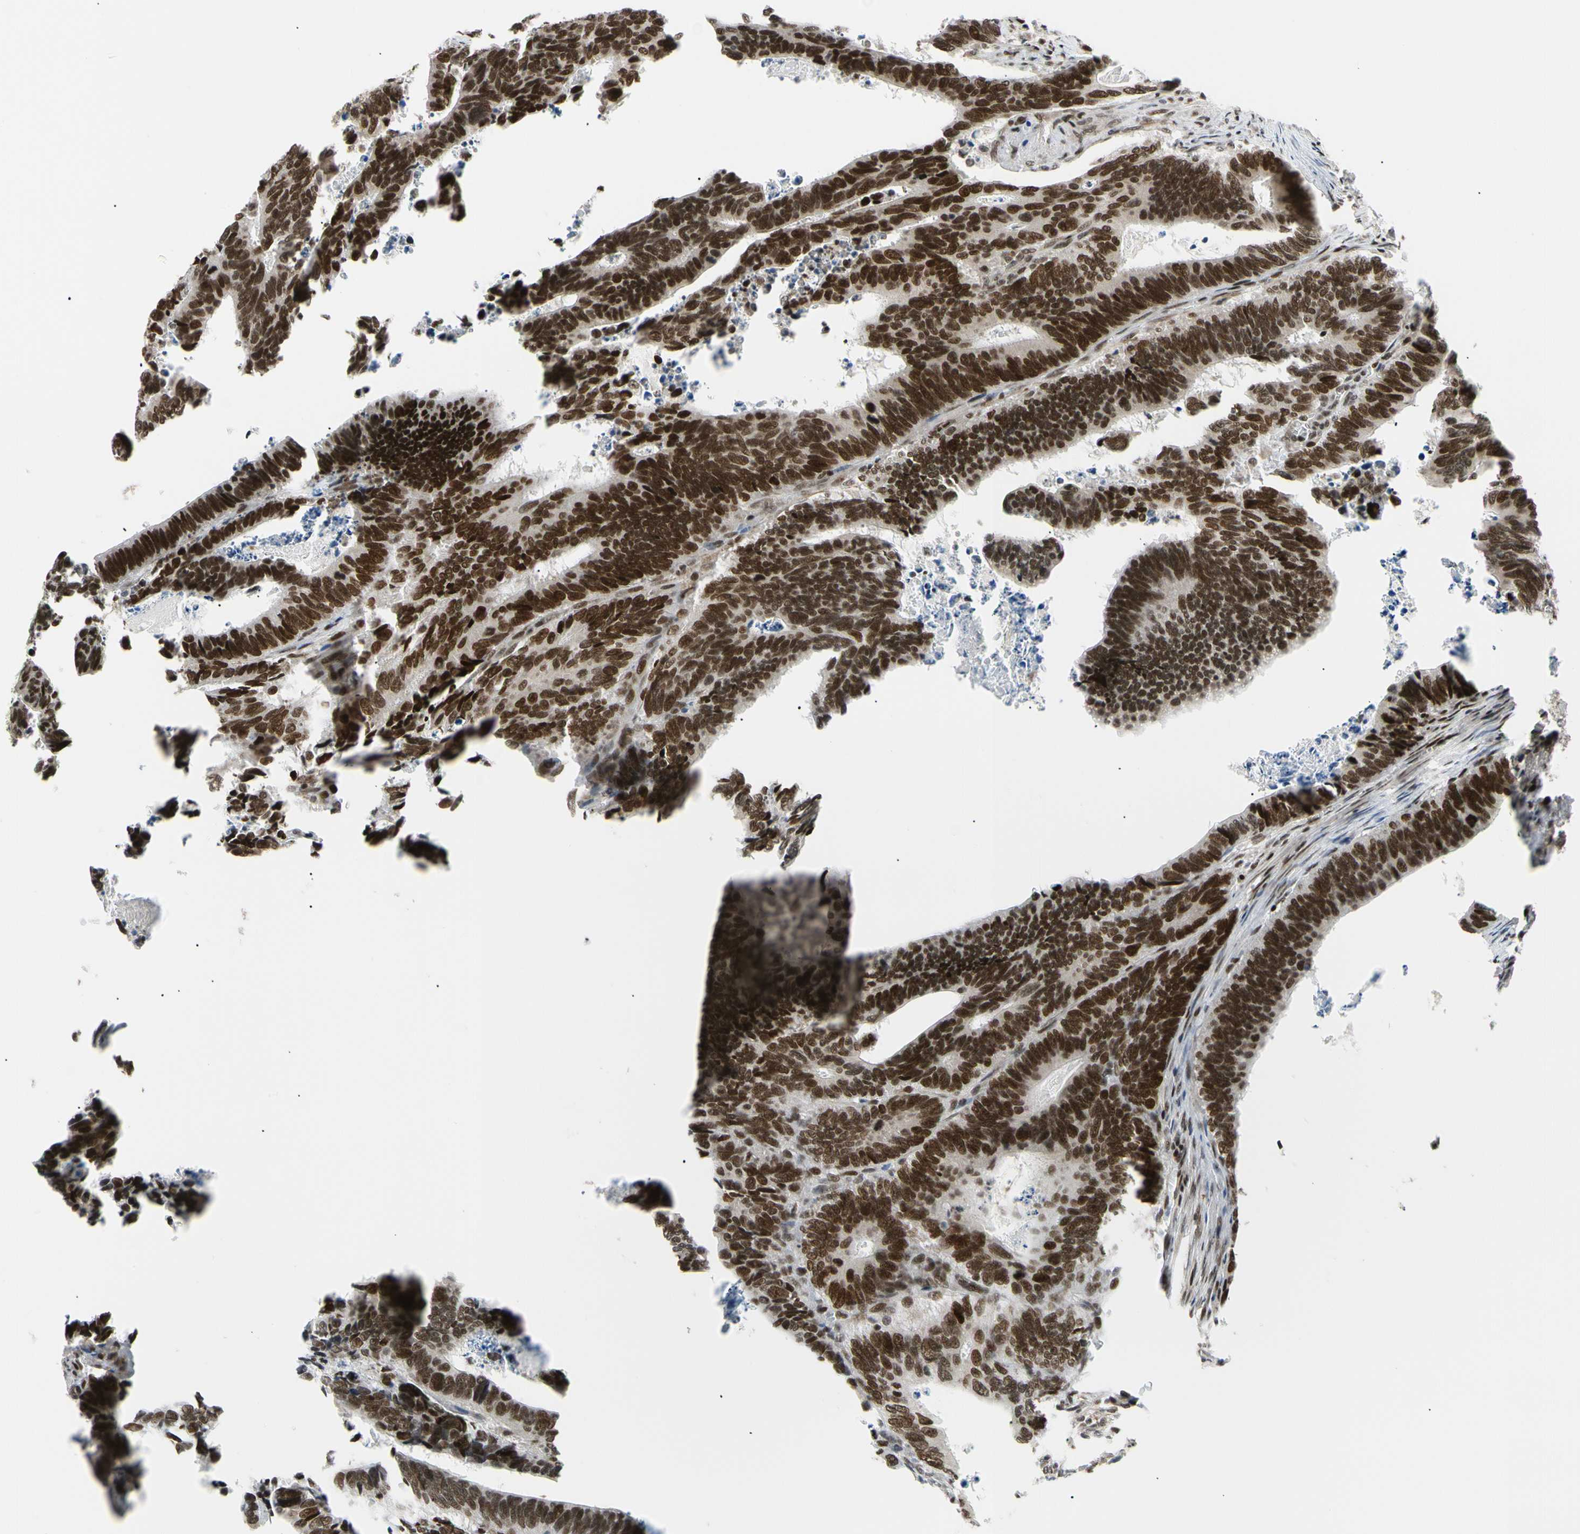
{"staining": {"intensity": "strong", "quantity": ">75%", "location": "nuclear"}, "tissue": "colorectal cancer", "cell_type": "Tumor cells", "image_type": "cancer", "snomed": [{"axis": "morphology", "description": "Adenocarcinoma, NOS"}, {"axis": "topography", "description": "Colon"}], "caption": "Protein staining of colorectal cancer (adenocarcinoma) tissue demonstrates strong nuclear positivity in approximately >75% of tumor cells. The protein is shown in brown color, while the nuclei are stained blue.", "gene": "E2F1", "patient": {"sex": "male", "age": 72}}